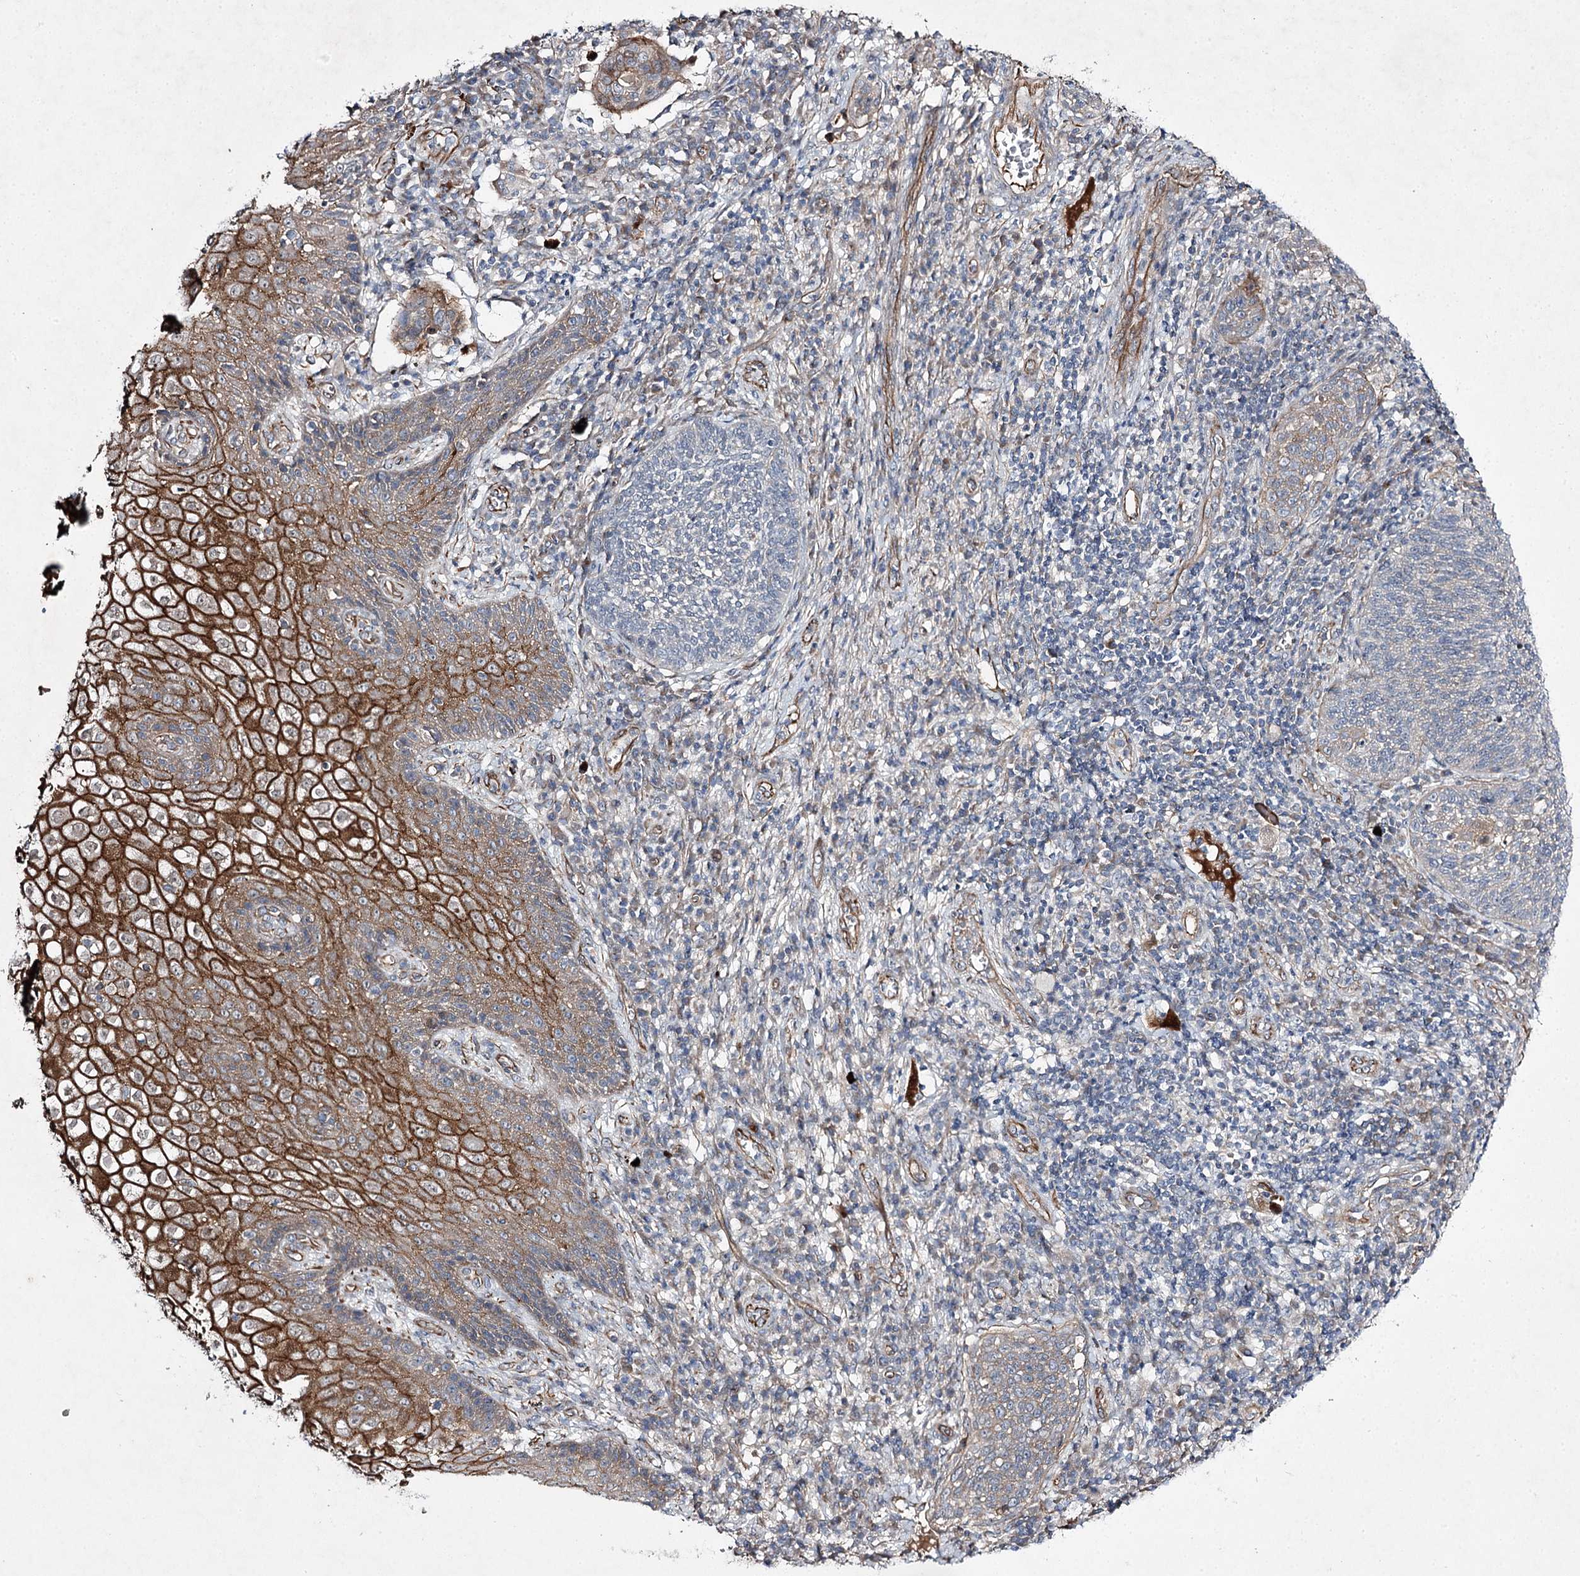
{"staining": {"intensity": "moderate", "quantity": "<25%", "location": "cytoplasmic/membranous"}, "tissue": "cervical cancer", "cell_type": "Tumor cells", "image_type": "cancer", "snomed": [{"axis": "morphology", "description": "Squamous cell carcinoma, NOS"}, {"axis": "topography", "description": "Cervix"}], "caption": "Tumor cells show low levels of moderate cytoplasmic/membranous staining in about <25% of cells in human cervical cancer (squamous cell carcinoma).", "gene": "KIAA0825", "patient": {"sex": "female", "age": 34}}